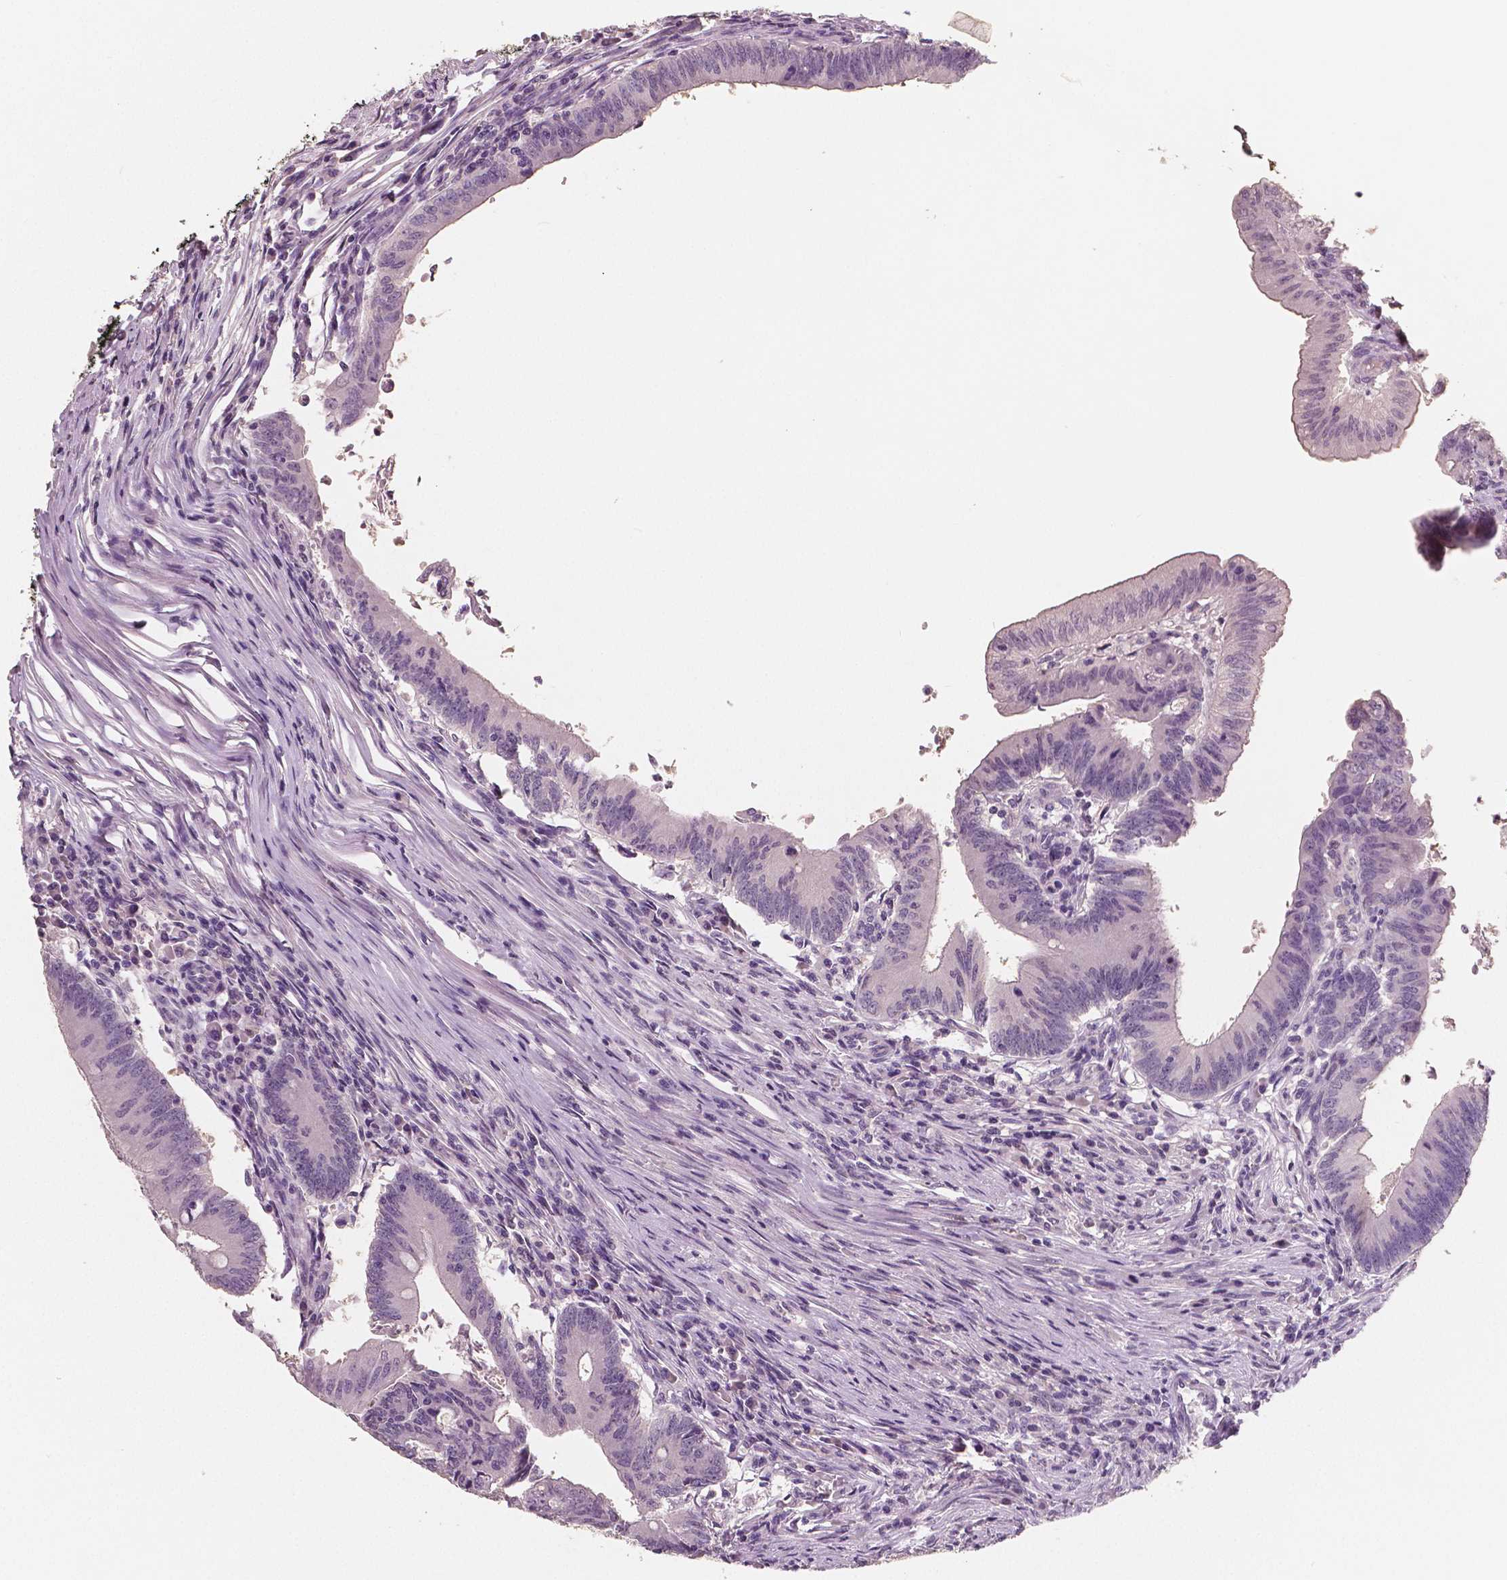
{"staining": {"intensity": "negative", "quantity": "none", "location": "none"}, "tissue": "colorectal cancer", "cell_type": "Tumor cells", "image_type": "cancer", "snomed": [{"axis": "morphology", "description": "Adenocarcinoma, NOS"}, {"axis": "topography", "description": "Colon"}], "caption": "This is a micrograph of immunohistochemistry staining of adenocarcinoma (colorectal), which shows no positivity in tumor cells. The staining was performed using DAB to visualize the protein expression in brown, while the nuclei were stained in blue with hematoxylin (Magnification: 20x).", "gene": "RNASE7", "patient": {"sex": "female", "age": 70}}